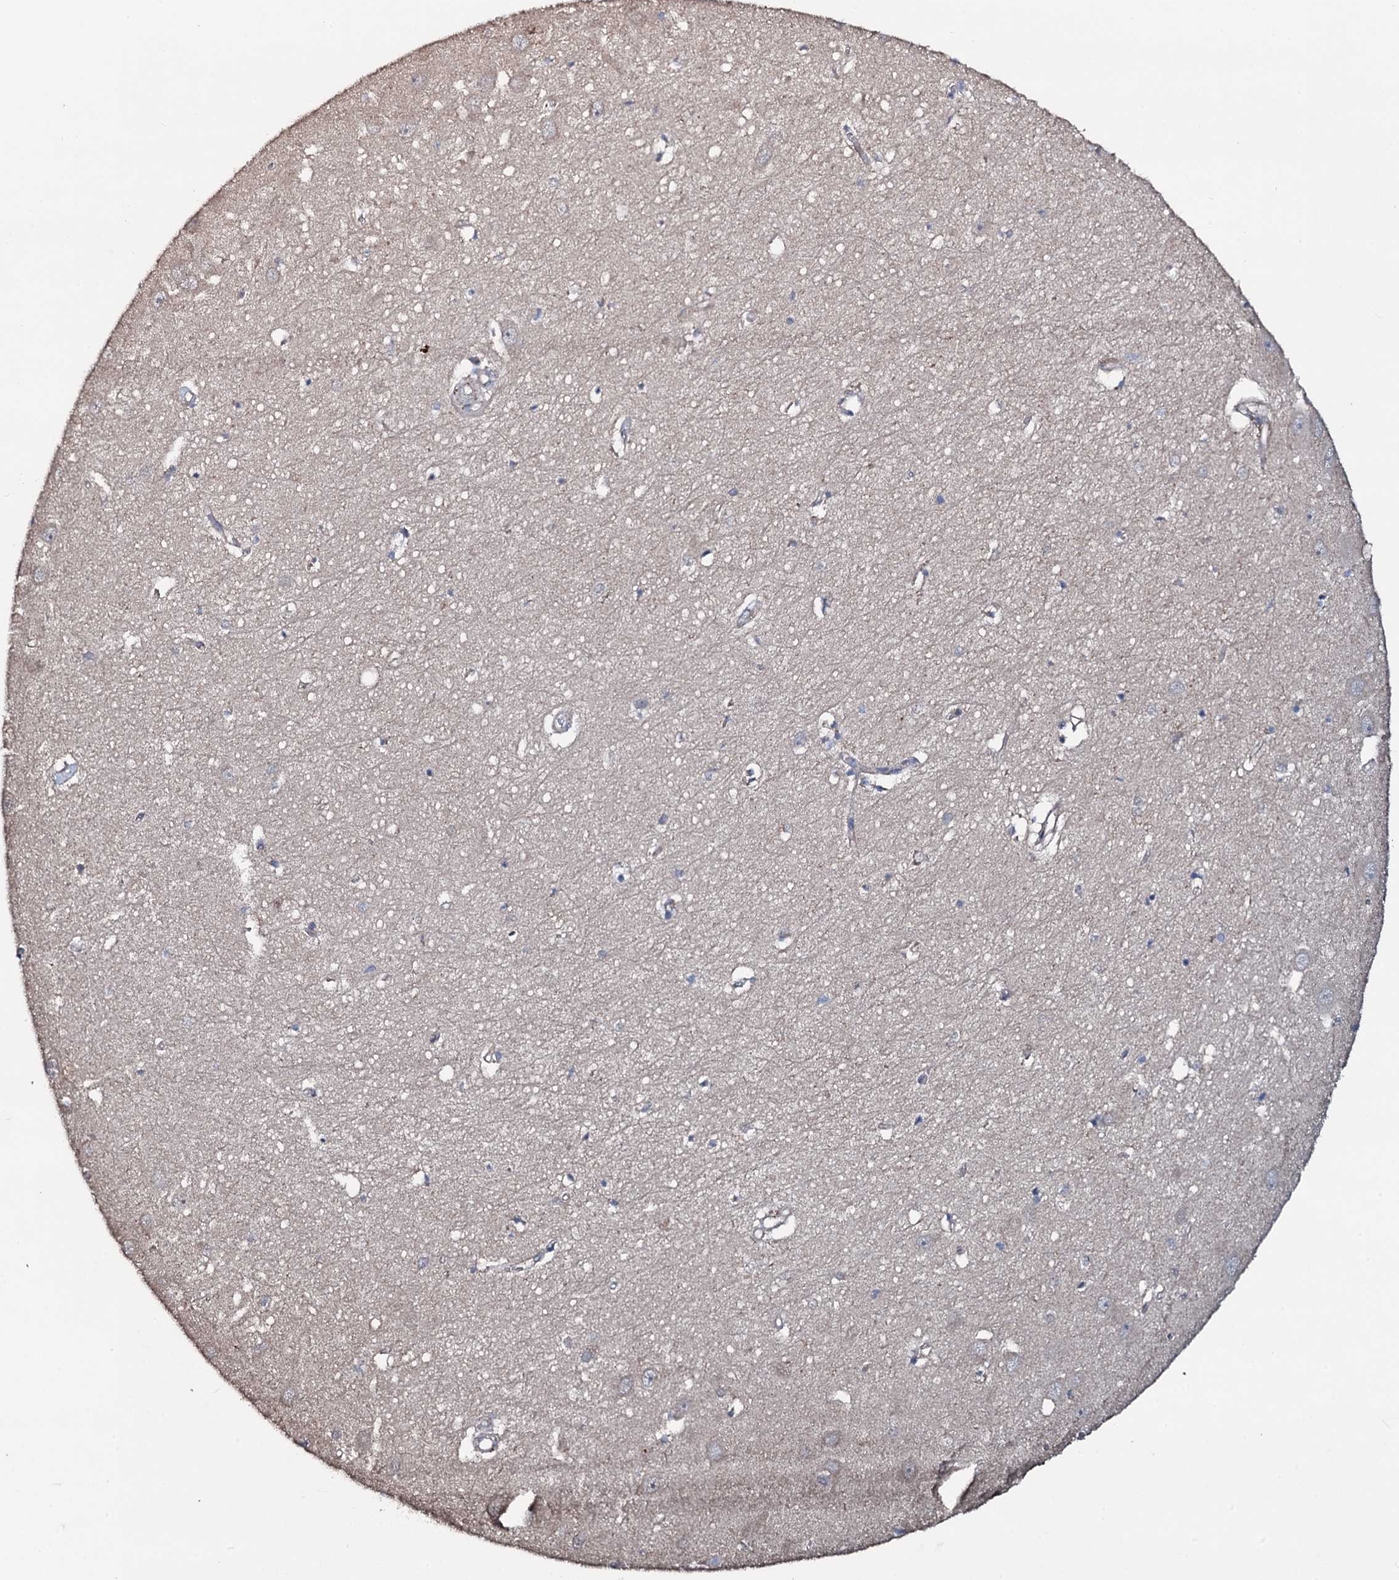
{"staining": {"intensity": "negative", "quantity": "none", "location": "none"}, "tissue": "hippocampus", "cell_type": "Glial cells", "image_type": "normal", "snomed": [{"axis": "morphology", "description": "Normal tissue, NOS"}, {"axis": "topography", "description": "Hippocampus"}], "caption": "This is an immunohistochemistry micrograph of normal hippocampus. There is no expression in glial cells.", "gene": "IL12B", "patient": {"sex": "female", "age": 64}}